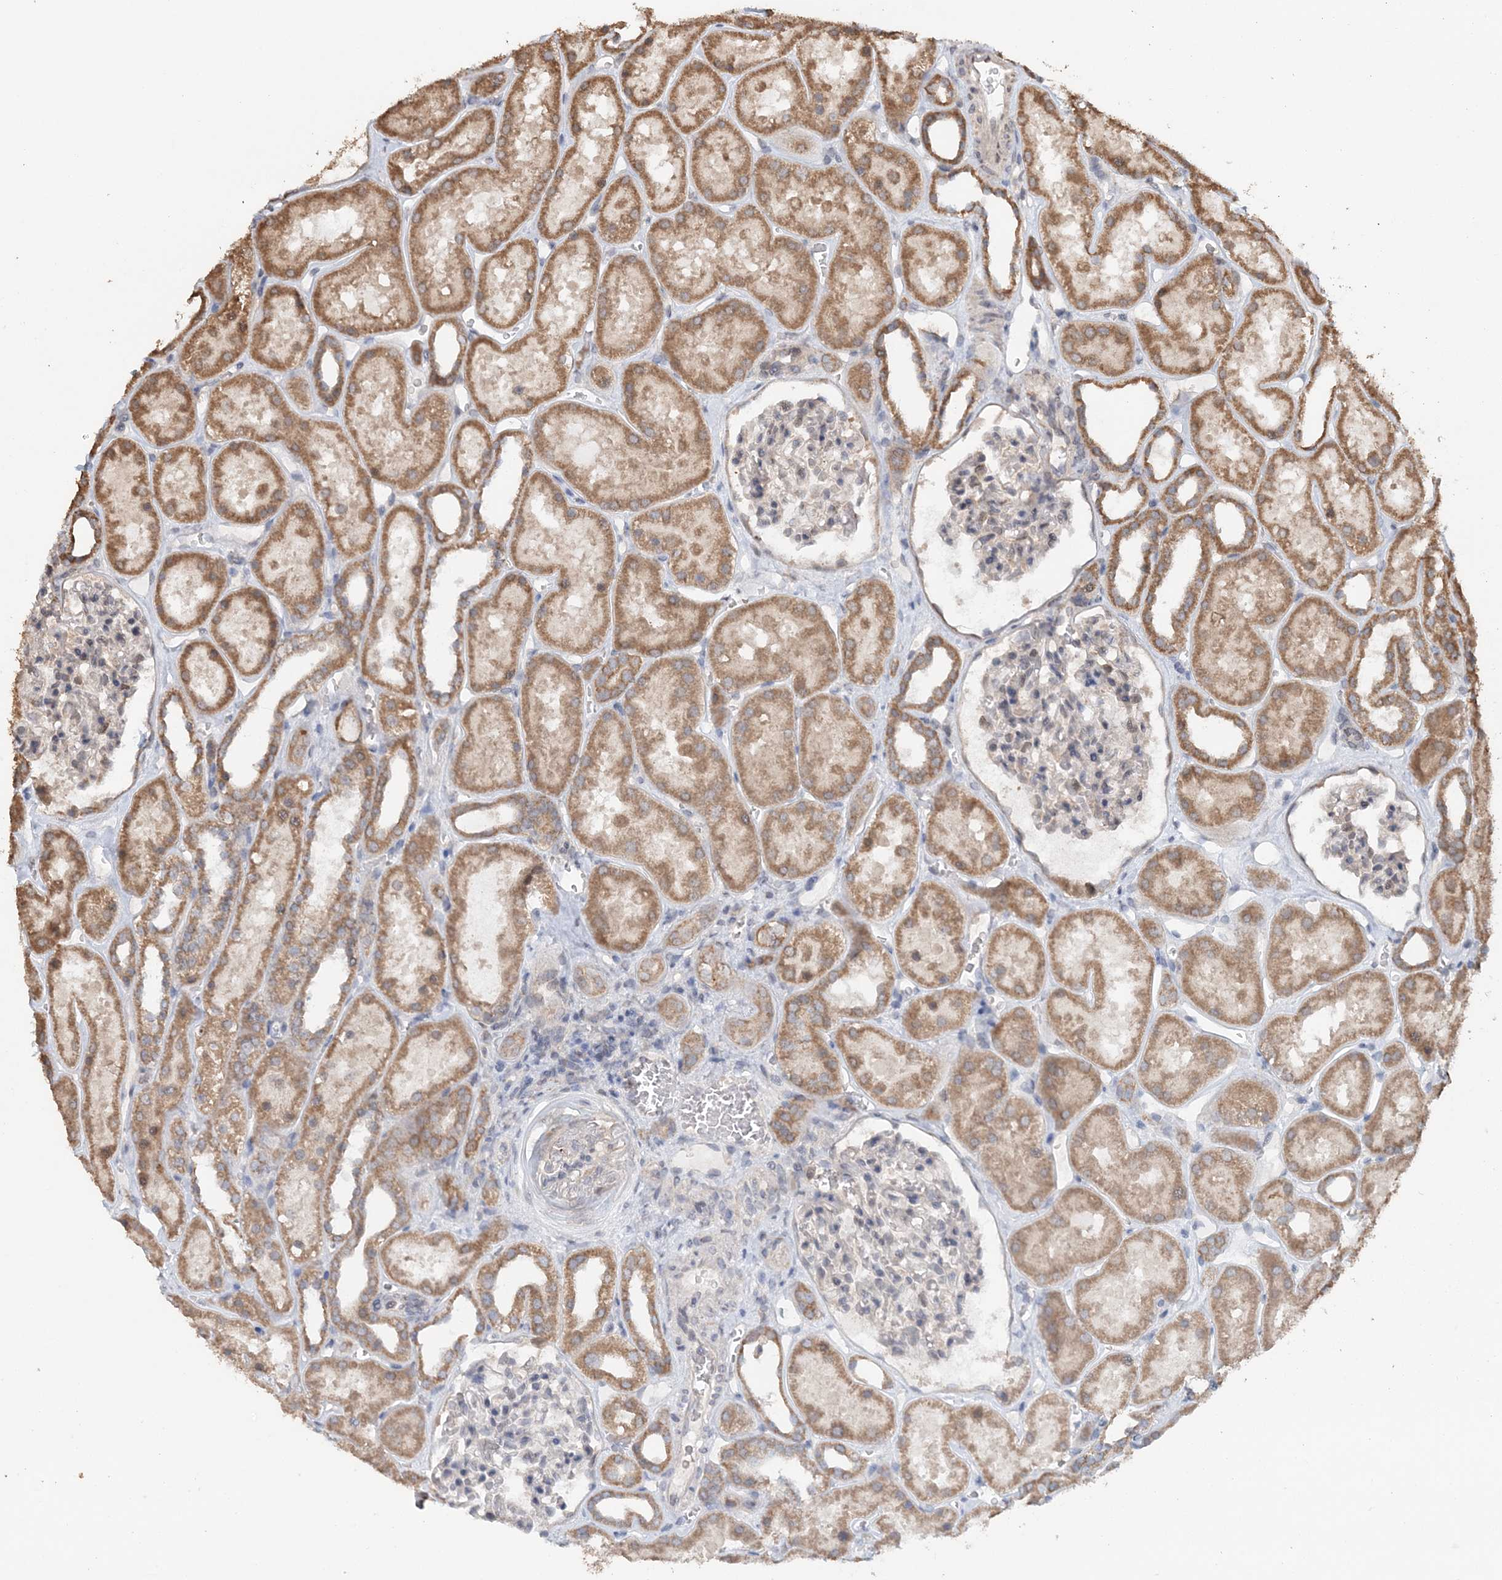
{"staining": {"intensity": "weak", "quantity": "<25%", "location": "cytoplasmic/membranous"}, "tissue": "kidney", "cell_type": "Cells in glomeruli", "image_type": "normal", "snomed": [{"axis": "morphology", "description": "Normal tissue, NOS"}, {"axis": "topography", "description": "Kidney"}], "caption": "High magnification brightfield microscopy of unremarkable kidney stained with DAB (brown) and counterstained with hematoxylin (blue): cells in glomeruli show no significant positivity.", "gene": "FBXO38", "patient": {"sex": "female", "age": 41}}